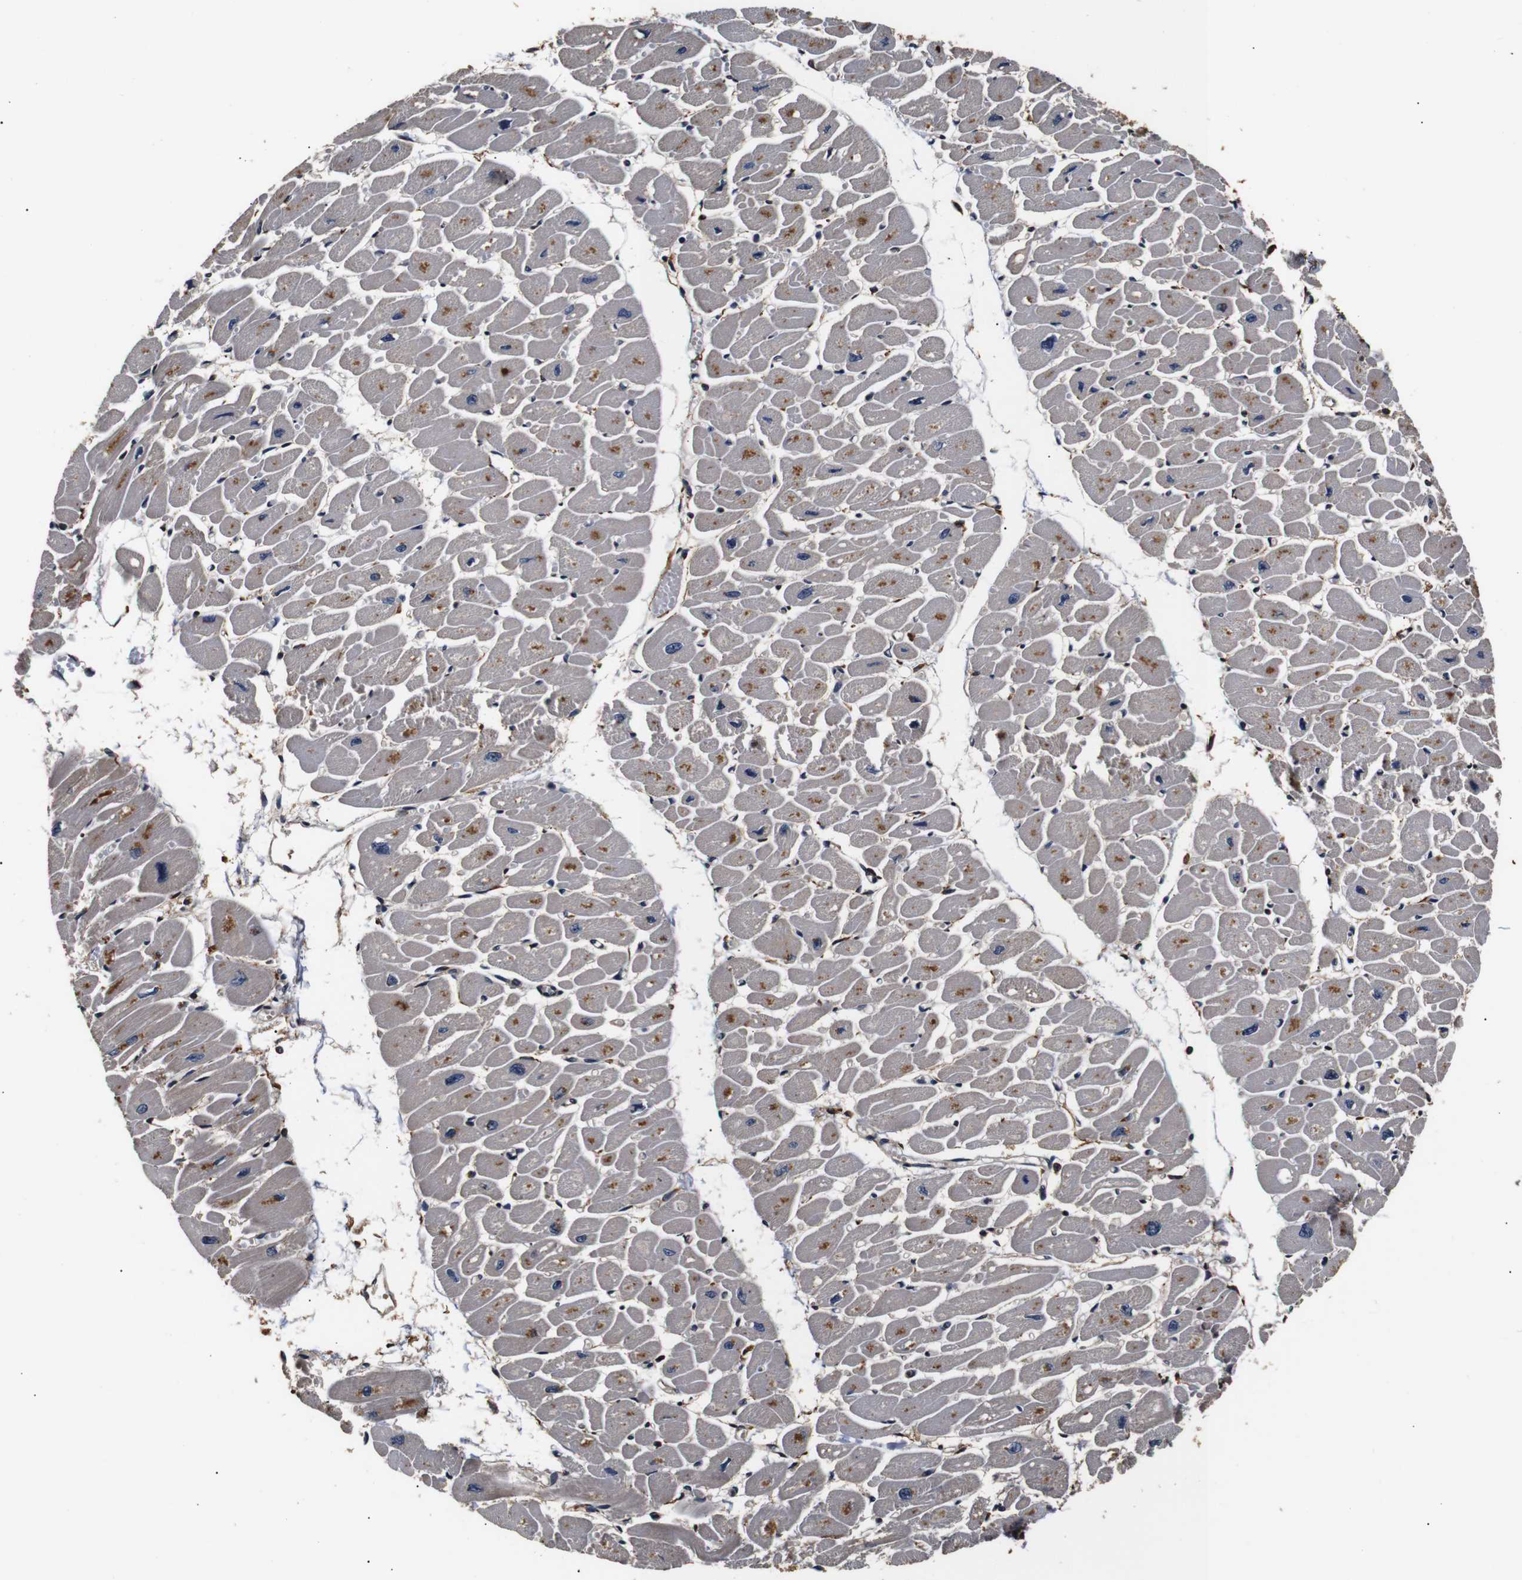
{"staining": {"intensity": "moderate", "quantity": "<25%", "location": "cytoplasmic/membranous"}, "tissue": "heart muscle", "cell_type": "Cardiomyocytes", "image_type": "normal", "snomed": [{"axis": "morphology", "description": "Normal tissue, NOS"}, {"axis": "topography", "description": "Heart"}], "caption": "The micrograph displays a brown stain indicating the presence of a protein in the cytoplasmic/membranous of cardiomyocytes in heart muscle.", "gene": "HHIP", "patient": {"sex": "female", "age": 54}}